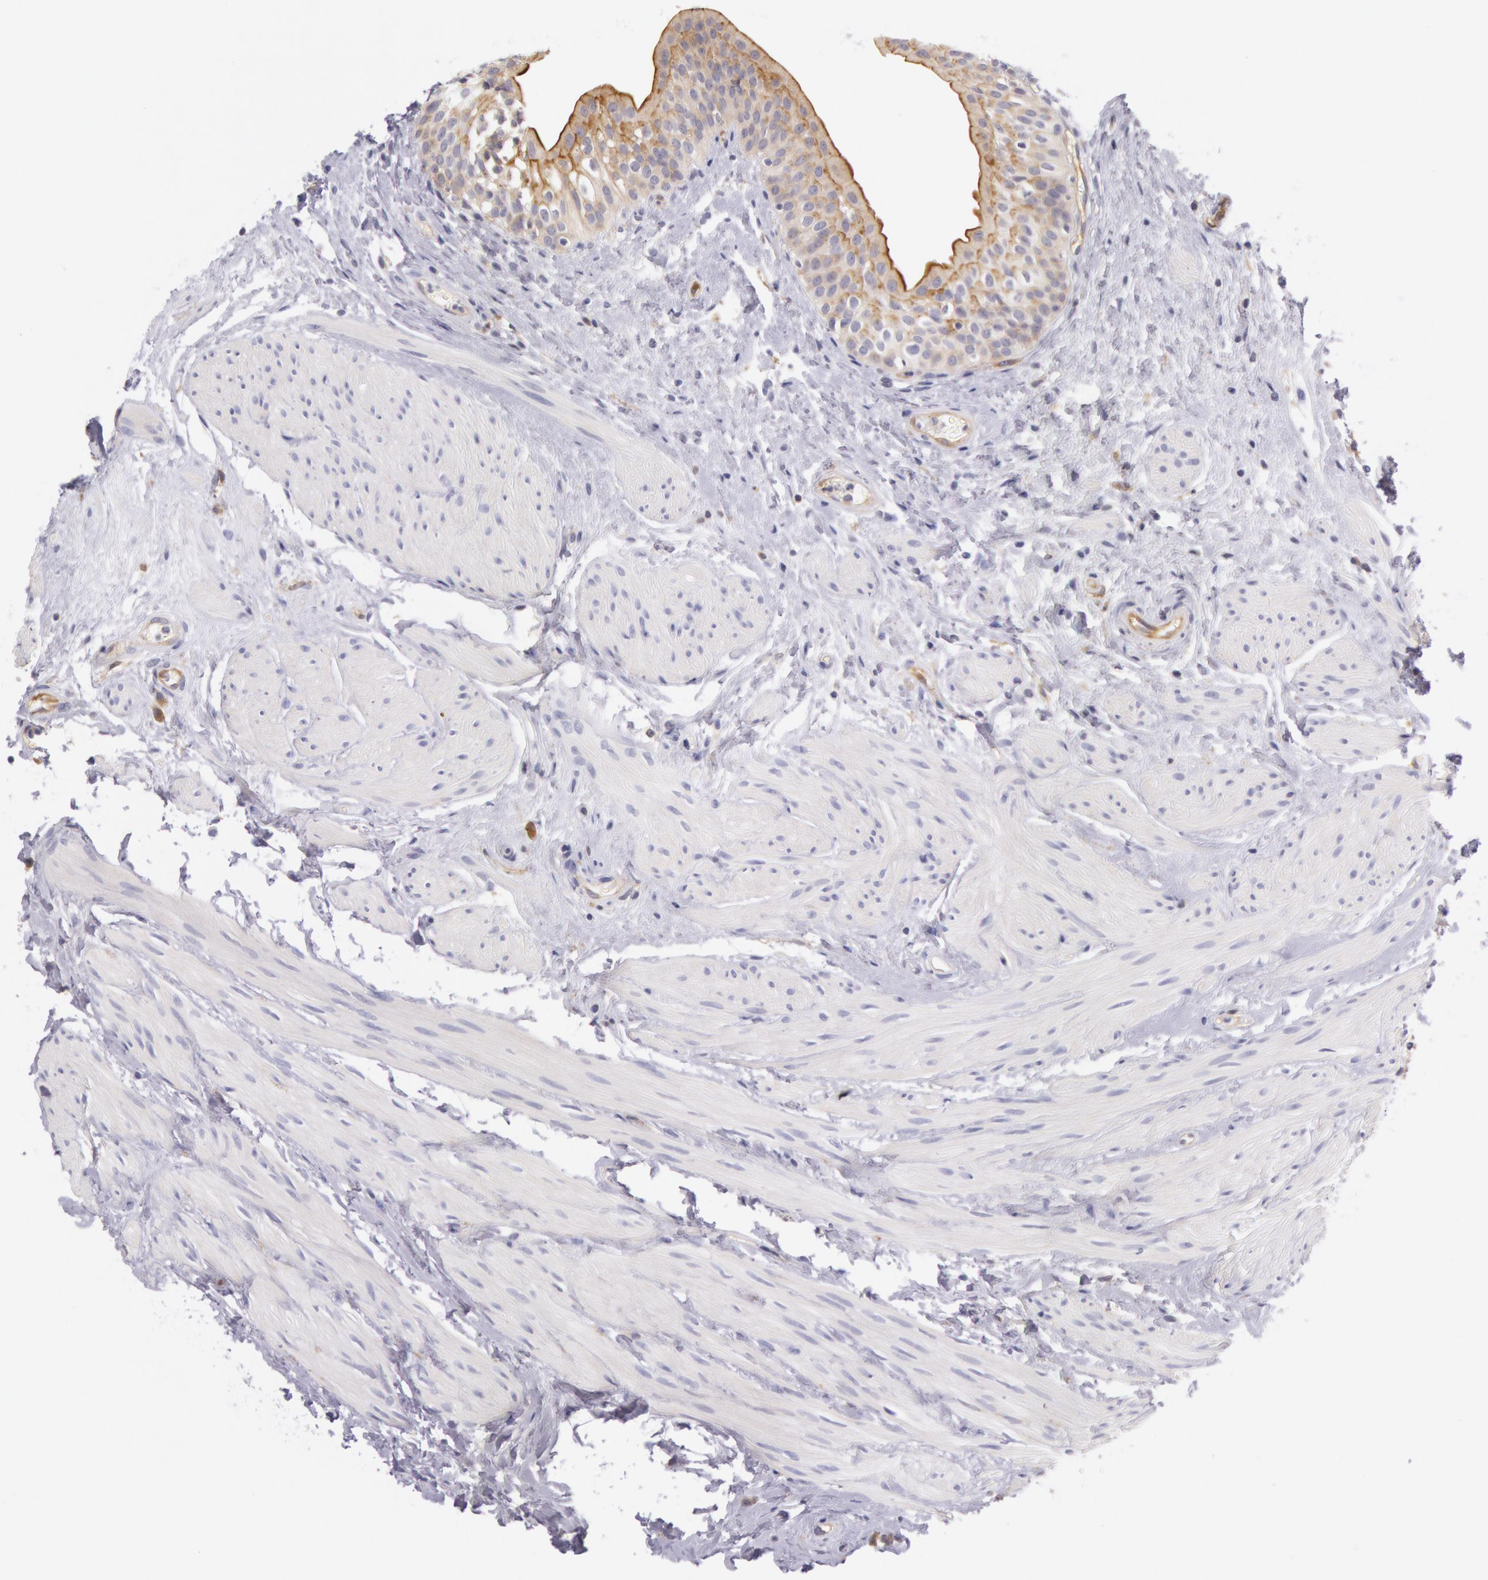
{"staining": {"intensity": "moderate", "quantity": "25%-75%", "location": "cytoplasmic/membranous"}, "tissue": "urinary bladder", "cell_type": "Urothelial cells", "image_type": "normal", "snomed": [{"axis": "morphology", "description": "Normal tissue, NOS"}, {"axis": "topography", "description": "Urinary bladder"}], "caption": "Approximately 25%-75% of urothelial cells in normal urinary bladder exhibit moderate cytoplasmic/membranous protein expression as visualized by brown immunohistochemical staining.", "gene": "MYO5A", "patient": {"sex": "female", "age": 55}}